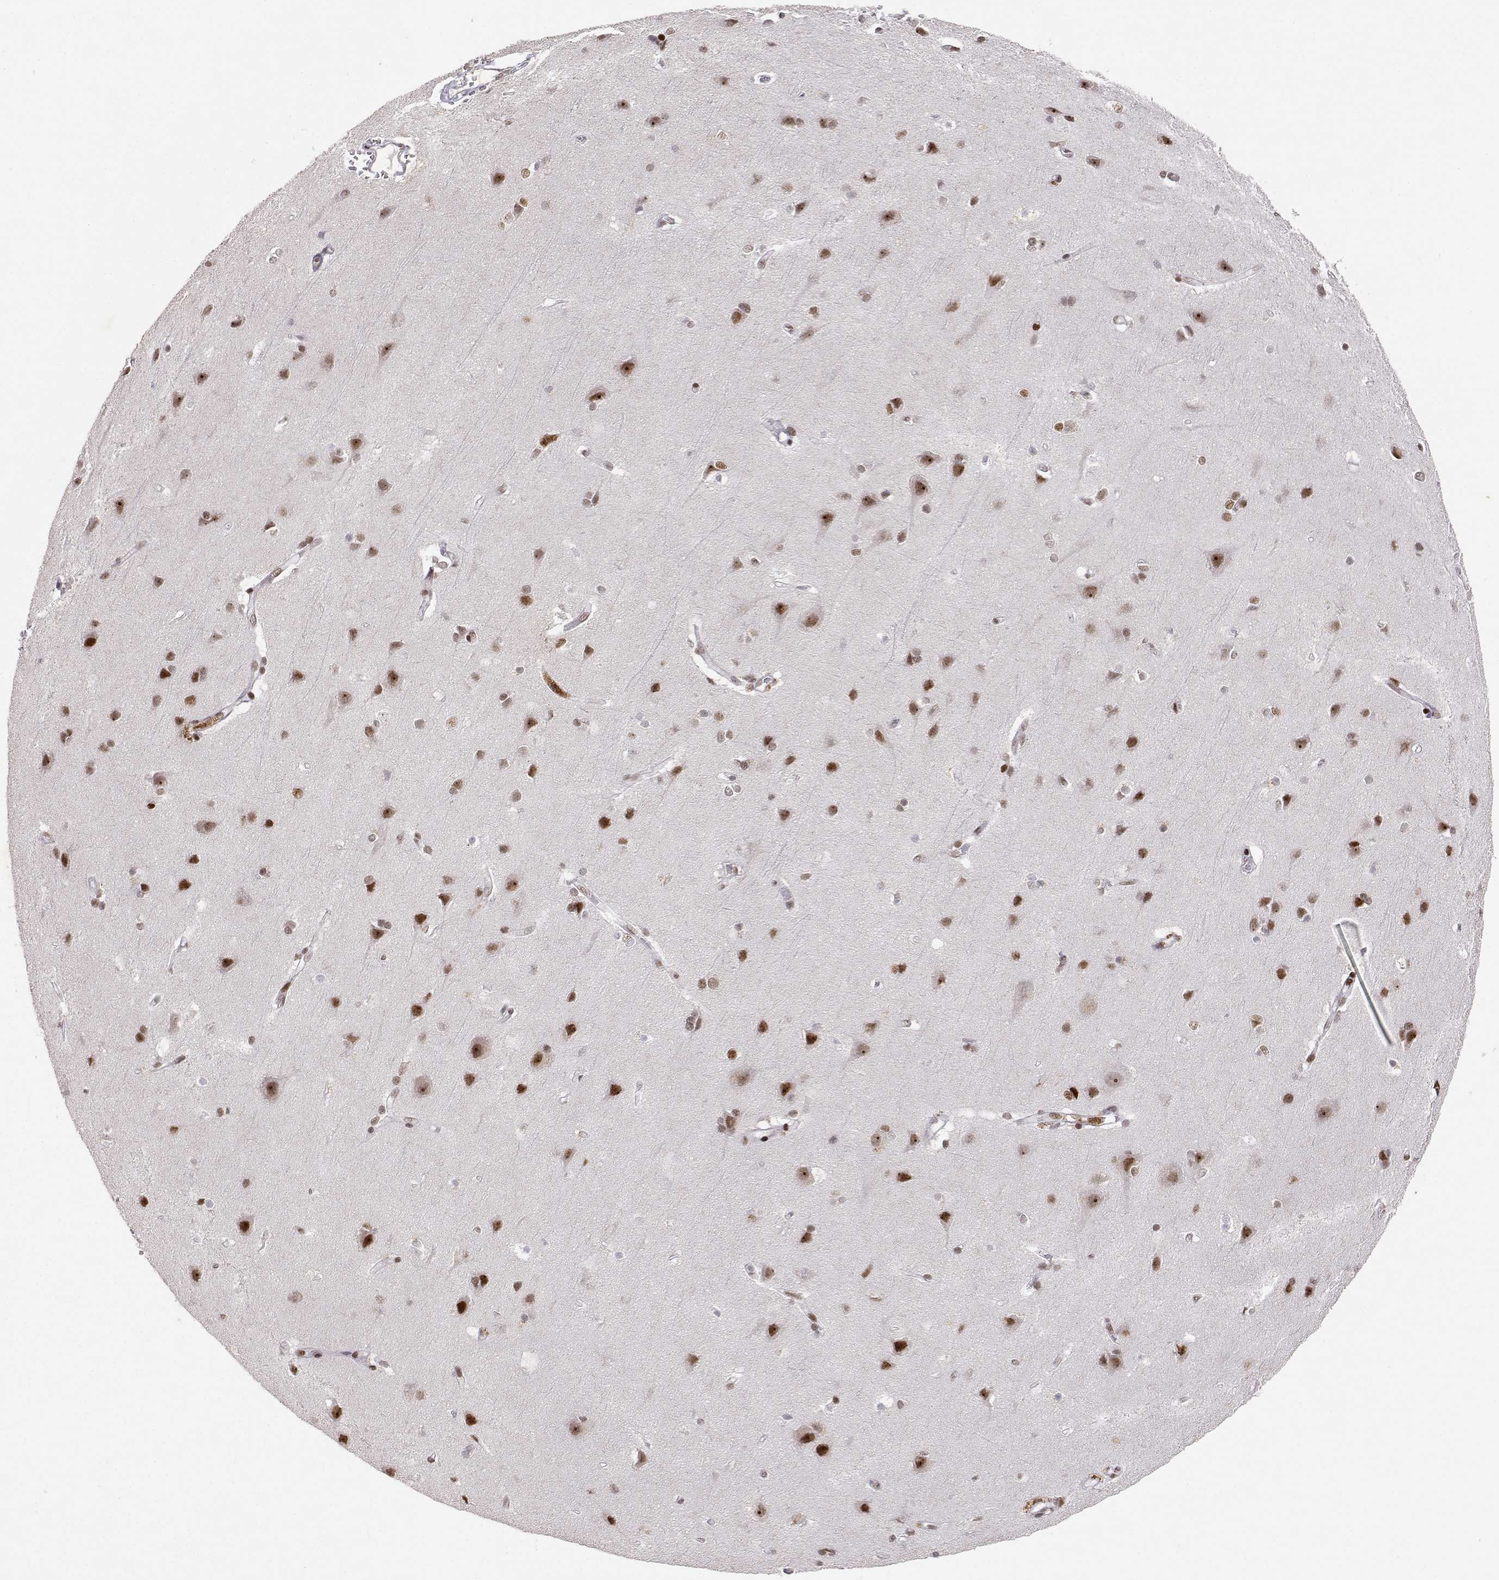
{"staining": {"intensity": "negative", "quantity": "none", "location": "none"}, "tissue": "cerebral cortex", "cell_type": "Endothelial cells", "image_type": "normal", "snomed": [{"axis": "morphology", "description": "Normal tissue, NOS"}, {"axis": "topography", "description": "Cerebral cortex"}], "caption": "DAB immunohistochemical staining of benign human cerebral cortex shows no significant staining in endothelial cells. (Immunohistochemistry (ihc), brightfield microscopy, high magnification).", "gene": "RSF1", "patient": {"sex": "male", "age": 37}}